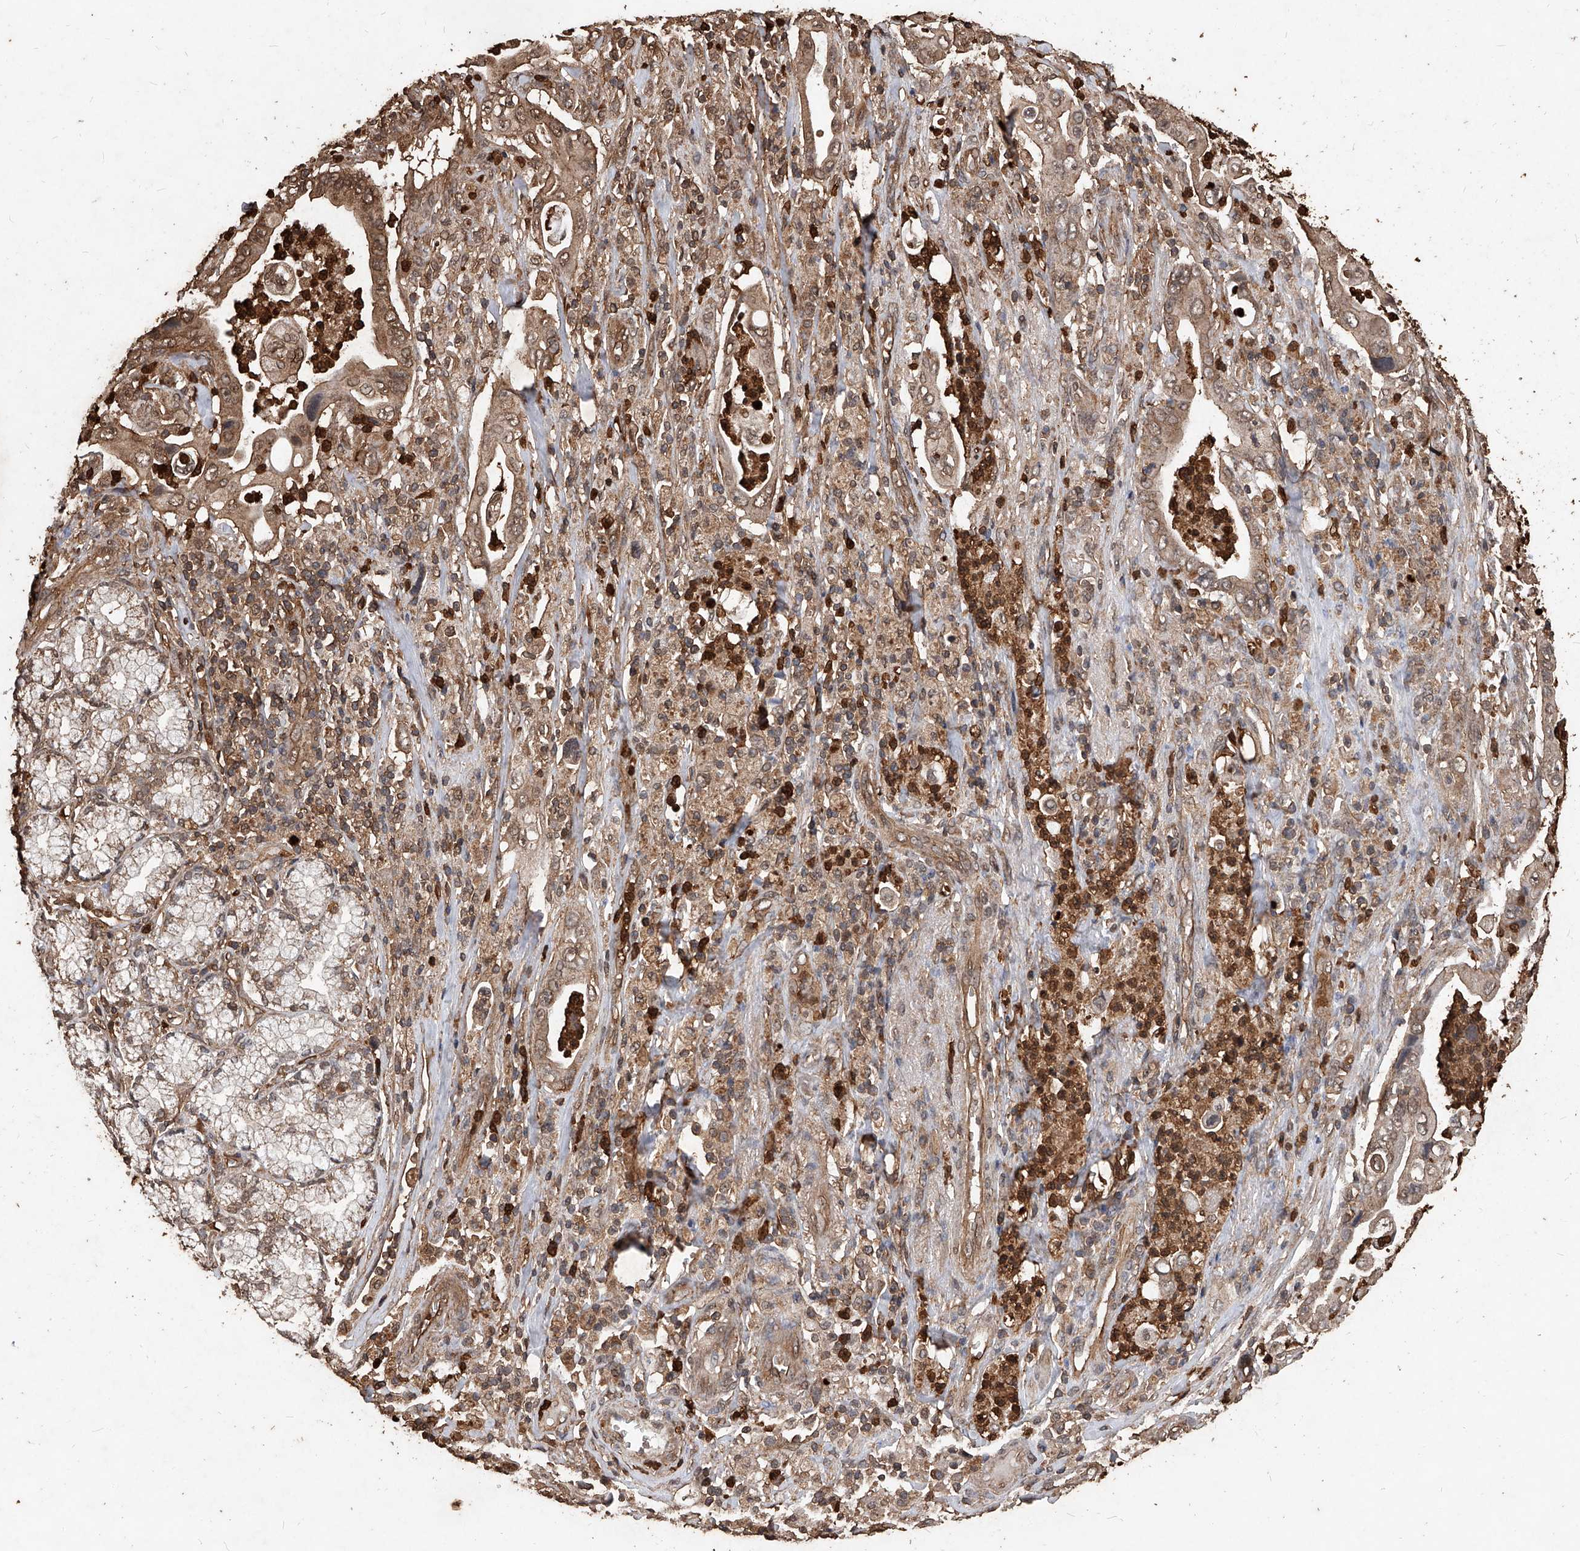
{"staining": {"intensity": "moderate", "quantity": ">75%", "location": "cytoplasmic/membranous,nuclear"}, "tissue": "pancreatic cancer", "cell_type": "Tumor cells", "image_type": "cancer", "snomed": [{"axis": "morphology", "description": "Adenocarcinoma, NOS"}, {"axis": "topography", "description": "Pancreas"}], "caption": "An image showing moderate cytoplasmic/membranous and nuclear staining in approximately >75% of tumor cells in pancreatic cancer (adenocarcinoma), as visualized by brown immunohistochemical staining.", "gene": "UCP2", "patient": {"sex": "male", "age": 78}}